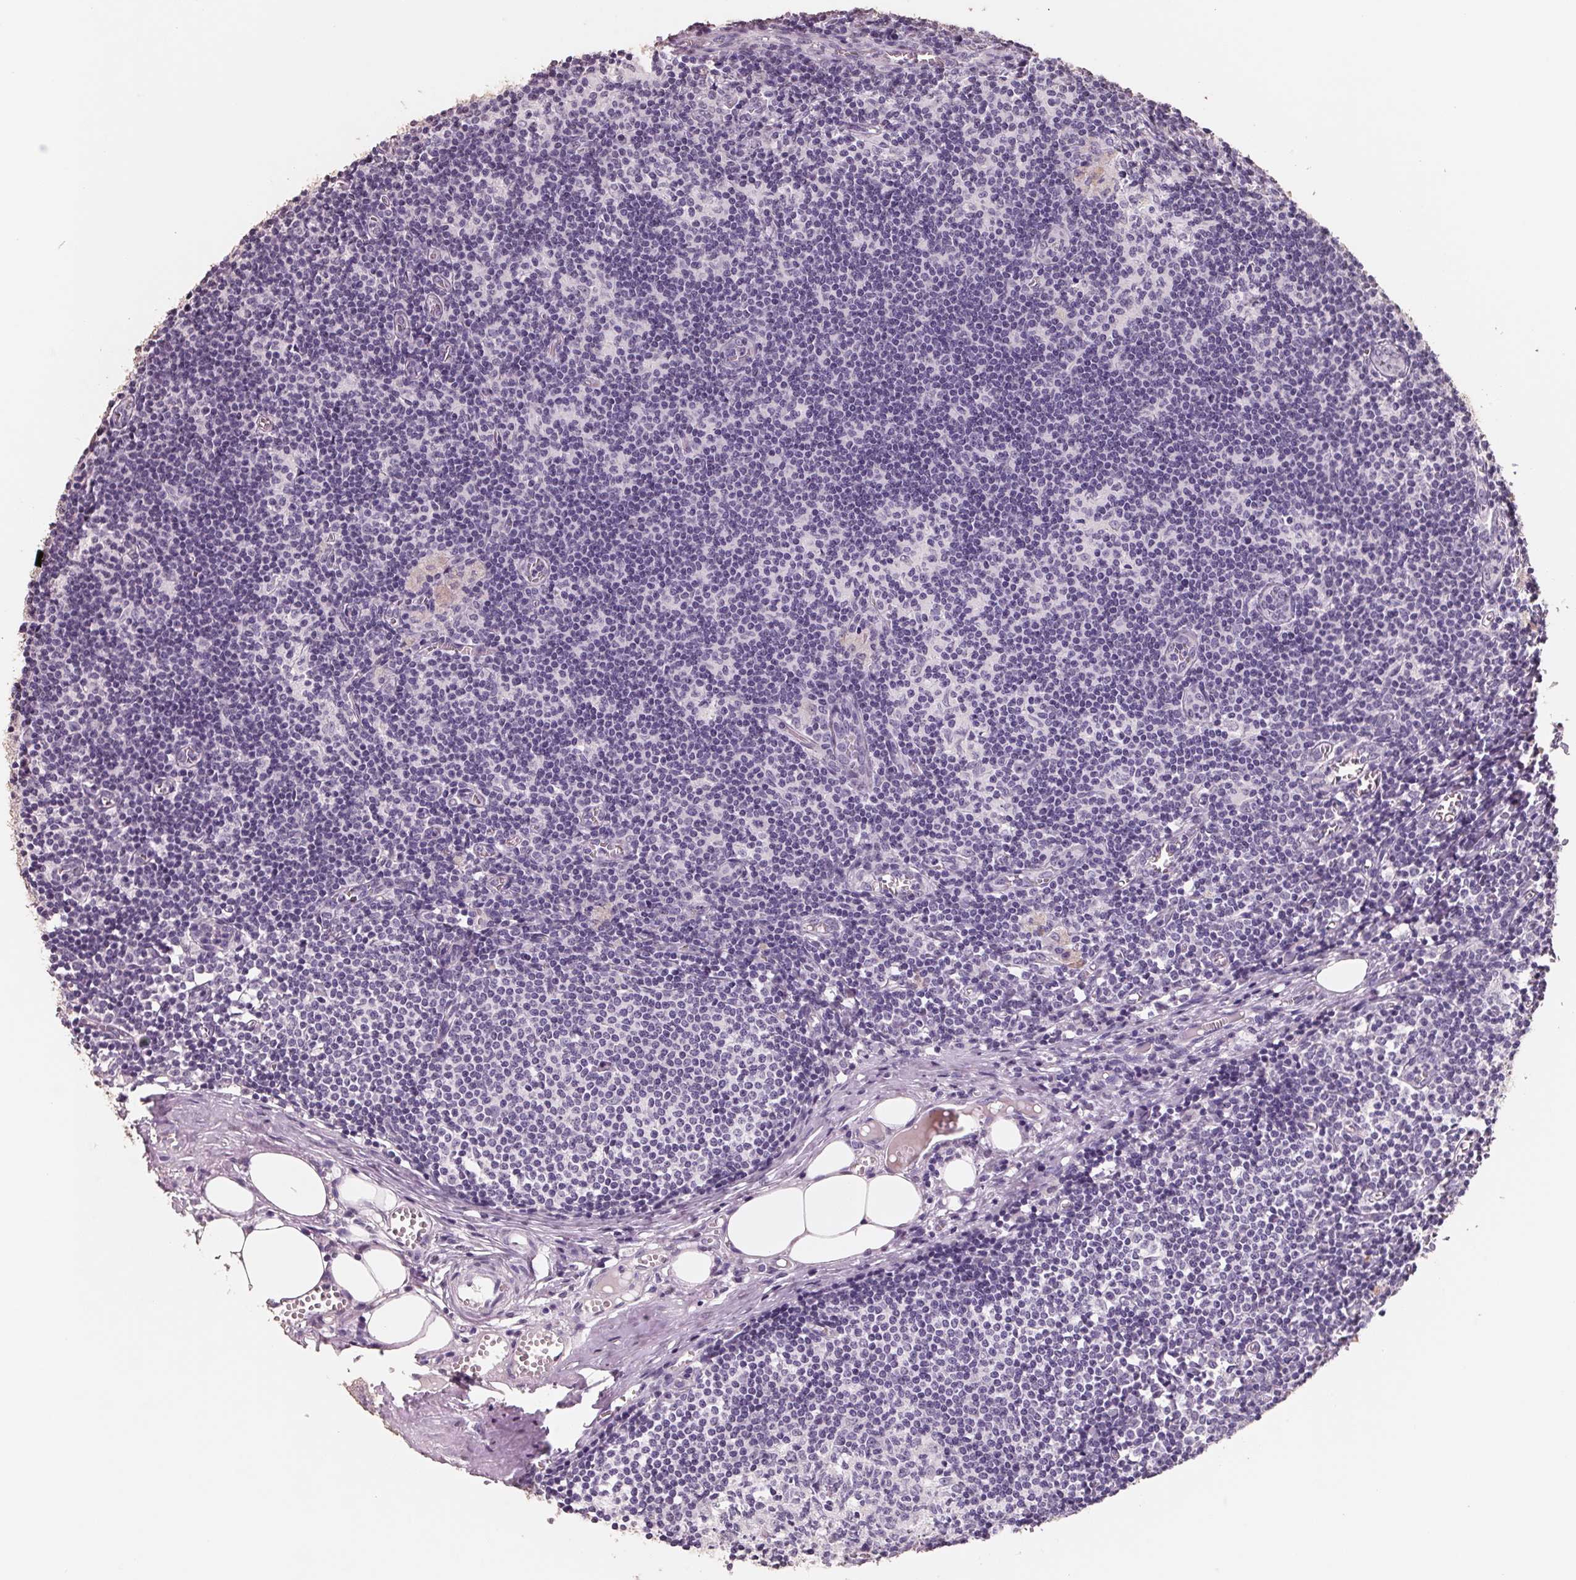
{"staining": {"intensity": "negative", "quantity": "none", "location": "none"}, "tissue": "lymph node", "cell_type": "Germinal center cells", "image_type": "normal", "snomed": [{"axis": "morphology", "description": "Normal tissue, NOS"}, {"axis": "topography", "description": "Lymph node"}], "caption": "This is a photomicrograph of immunohistochemistry (IHC) staining of normal lymph node, which shows no staining in germinal center cells. The staining was performed using DAB (3,3'-diaminobenzidine) to visualize the protein expression in brown, while the nuclei were stained in blue with hematoxylin (Magnification: 20x).", "gene": "FTCD", "patient": {"sex": "female", "age": 52}}